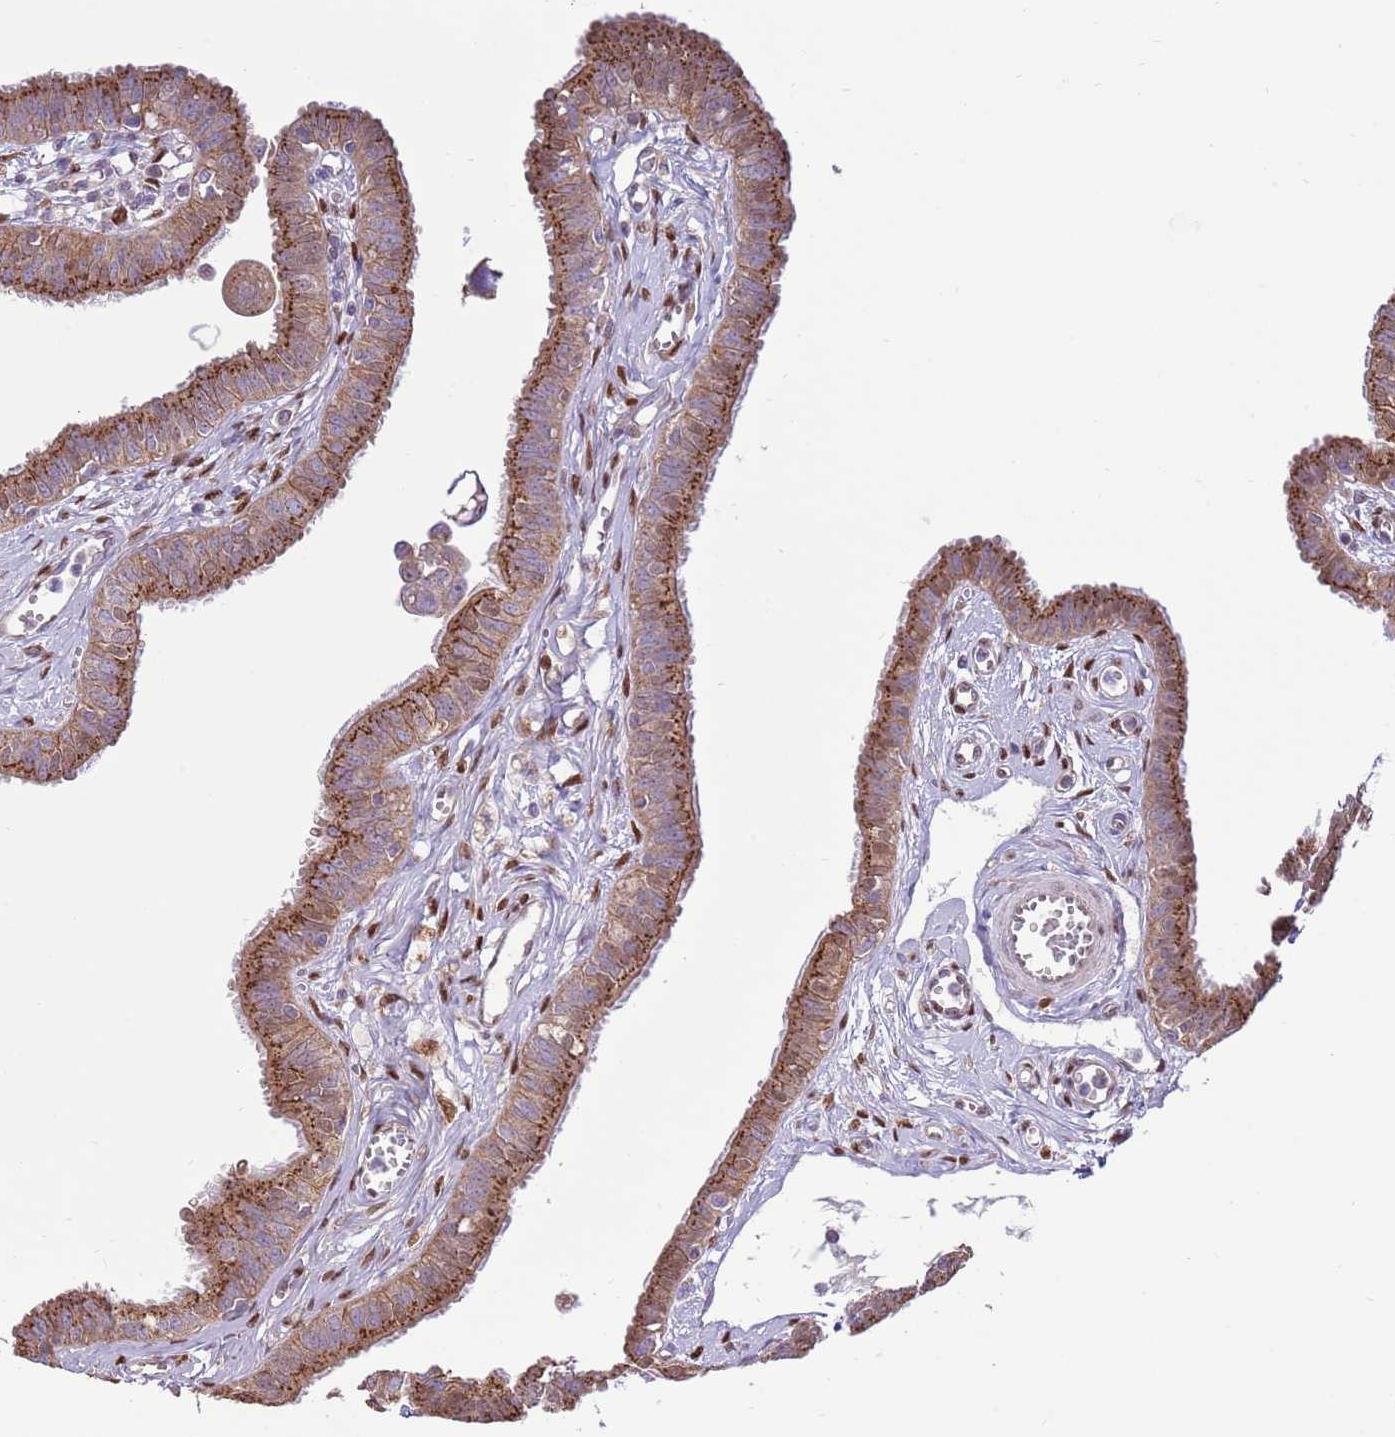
{"staining": {"intensity": "strong", "quantity": ">75%", "location": "cytoplasmic/membranous"}, "tissue": "fallopian tube", "cell_type": "Glandular cells", "image_type": "normal", "snomed": [{"axis": "morphology", "description": "Normal tissue, NOS"}, {"axis": "morphology", "description": "Carcinoma, NOS"}, {"axis": "topography", "description": "Fallopian tube"}, {"axis": "topography", "description": "Ovary"}], "caption": "Immunohistochemistry of unremarkable human fallopian tube demonstrates high levels of strong cytoplasmic/membranous staining in about >75% of glandular cells.", "gene": "ARL2BP", "patient": {"sex": "female", "age": 59}}